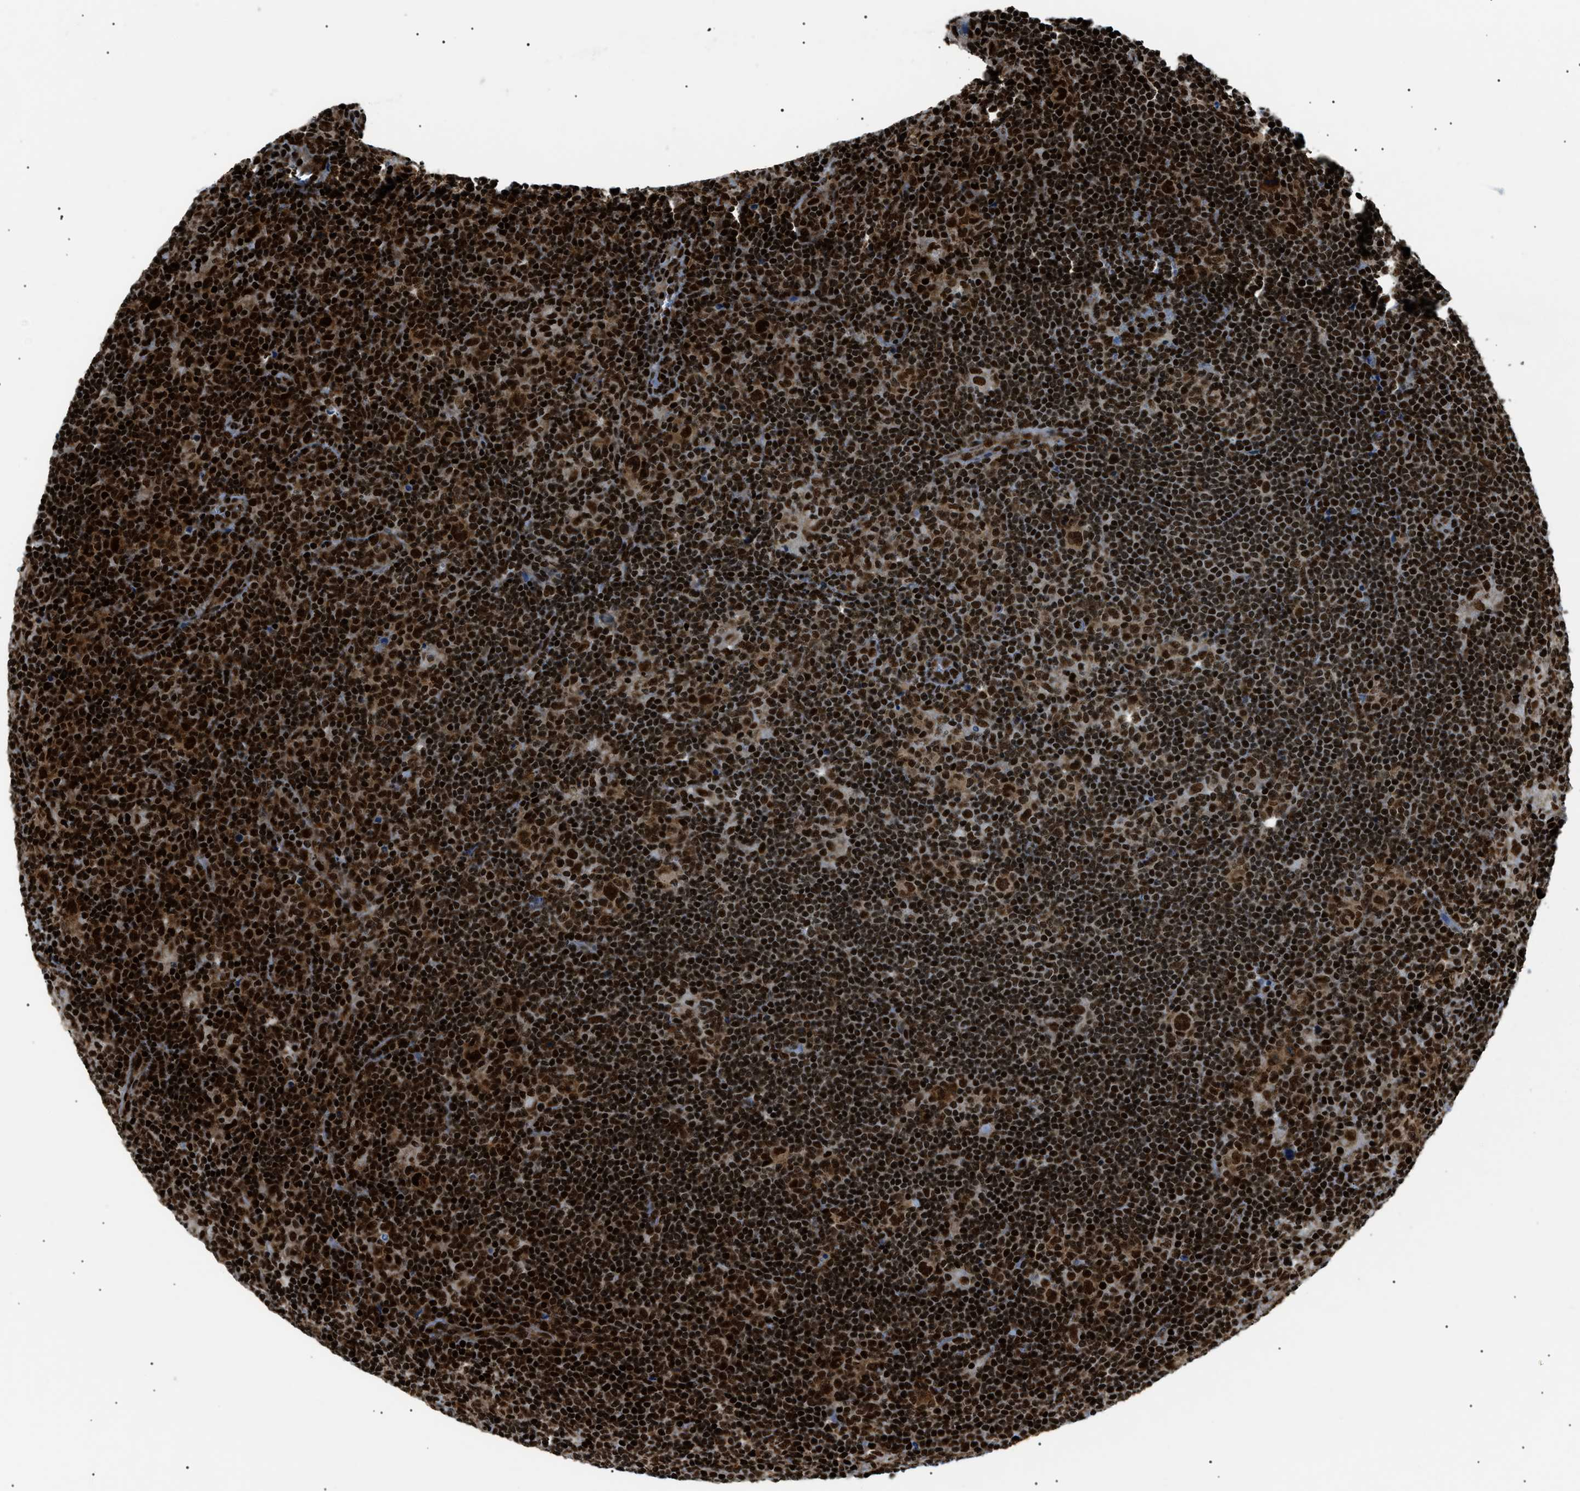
{"staining": {"intensity": "strong", "quantity": ">75%", "location": "nuclear"}, "tissue": "lymphoma", "cell_type": "Tumor cells", "image_type": "cancer", "snomed": [{"axis": "morphology", "description": "Hodgkin's disease, NOS"}, {"axis": "topography", "description": "Lymph node"}], "caption": "The immunohistochemical stain labels strong nuclear positivity in tumor cells of Hodgkin's disease tissue.", "gene": "HNRNPK", "patient": {"sex": "female", "age": 57}}